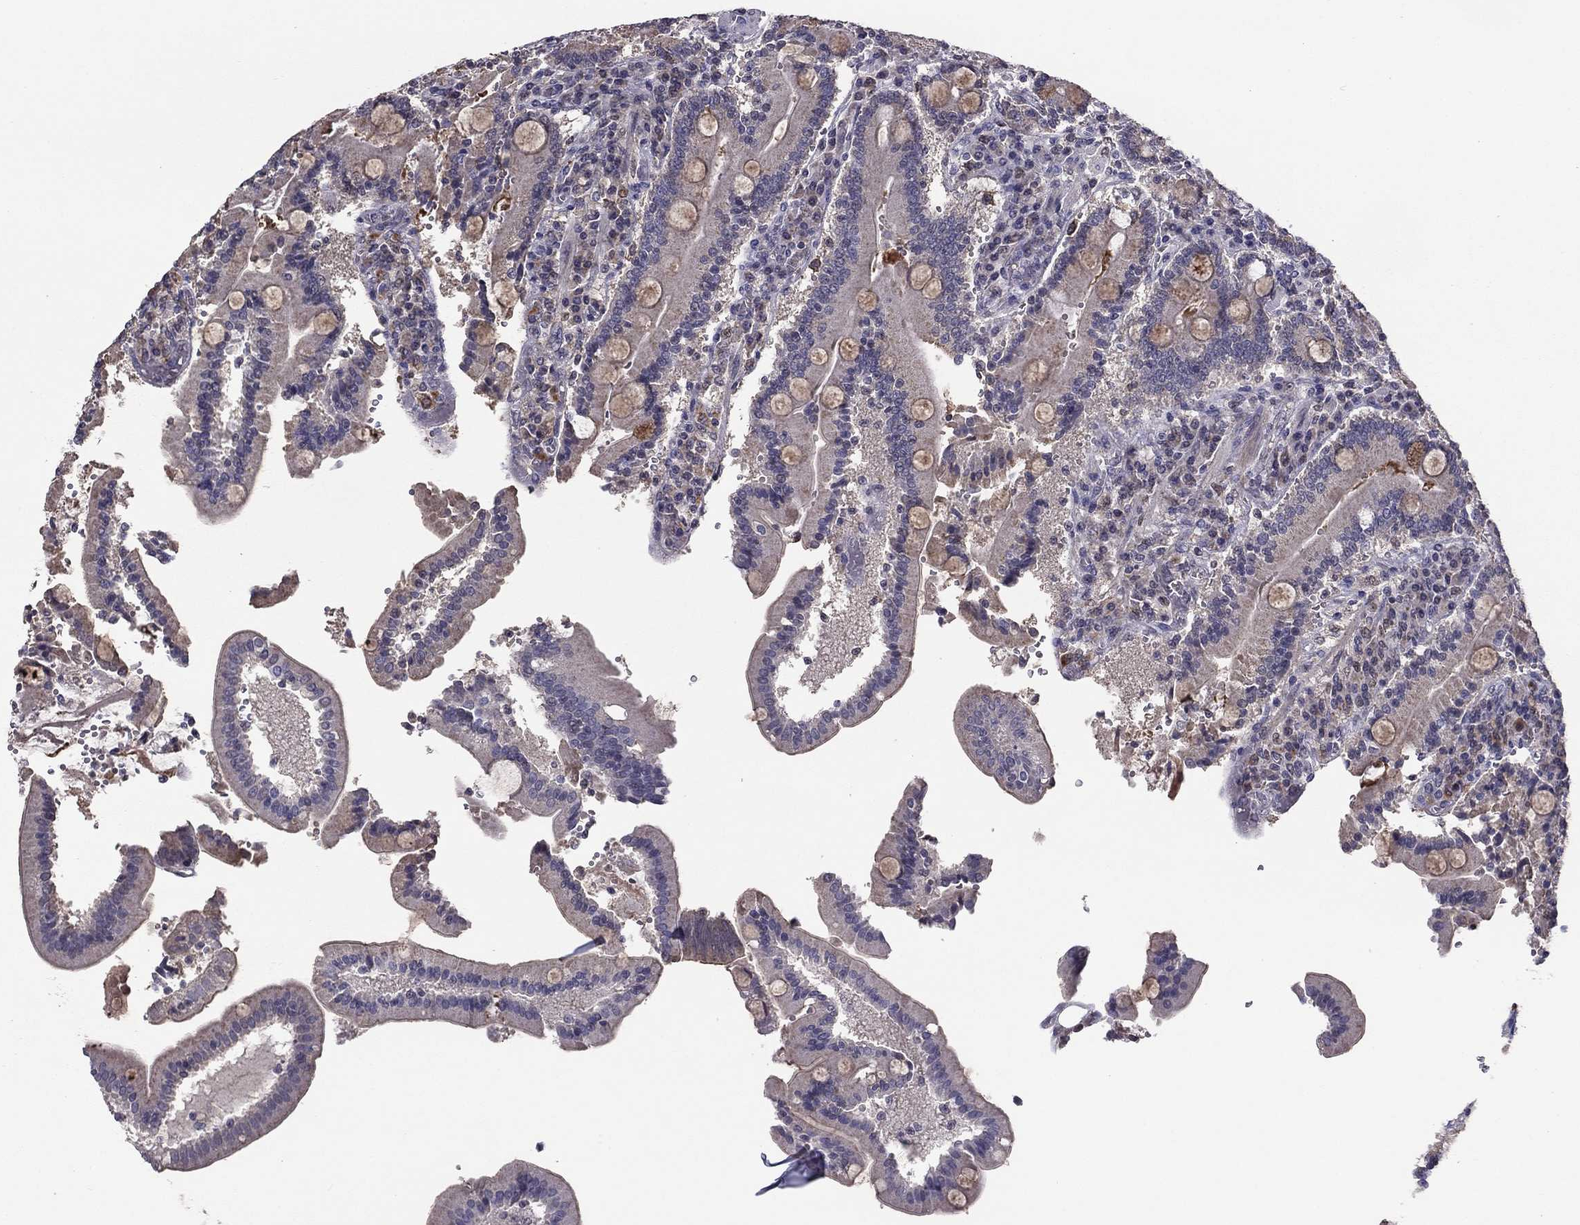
{"staining": {"intensity": "negative", "quantity": "none", "location": "none"}, "tissue": "duodenum", "cell_type": "Glandular cells", "image_type": "normal", "snomed": [{"axis": "morphology", "description": "Normal tissue, NOS"}, {"axis": "topography", "description": "Duodenum"}], "caption": "DAB immunohistochemical staining of normal duodenum demonstrates no significant positivity in glandular cells.", "gene": "HCN1", "patient": {"sex": "female", "age": 62}}